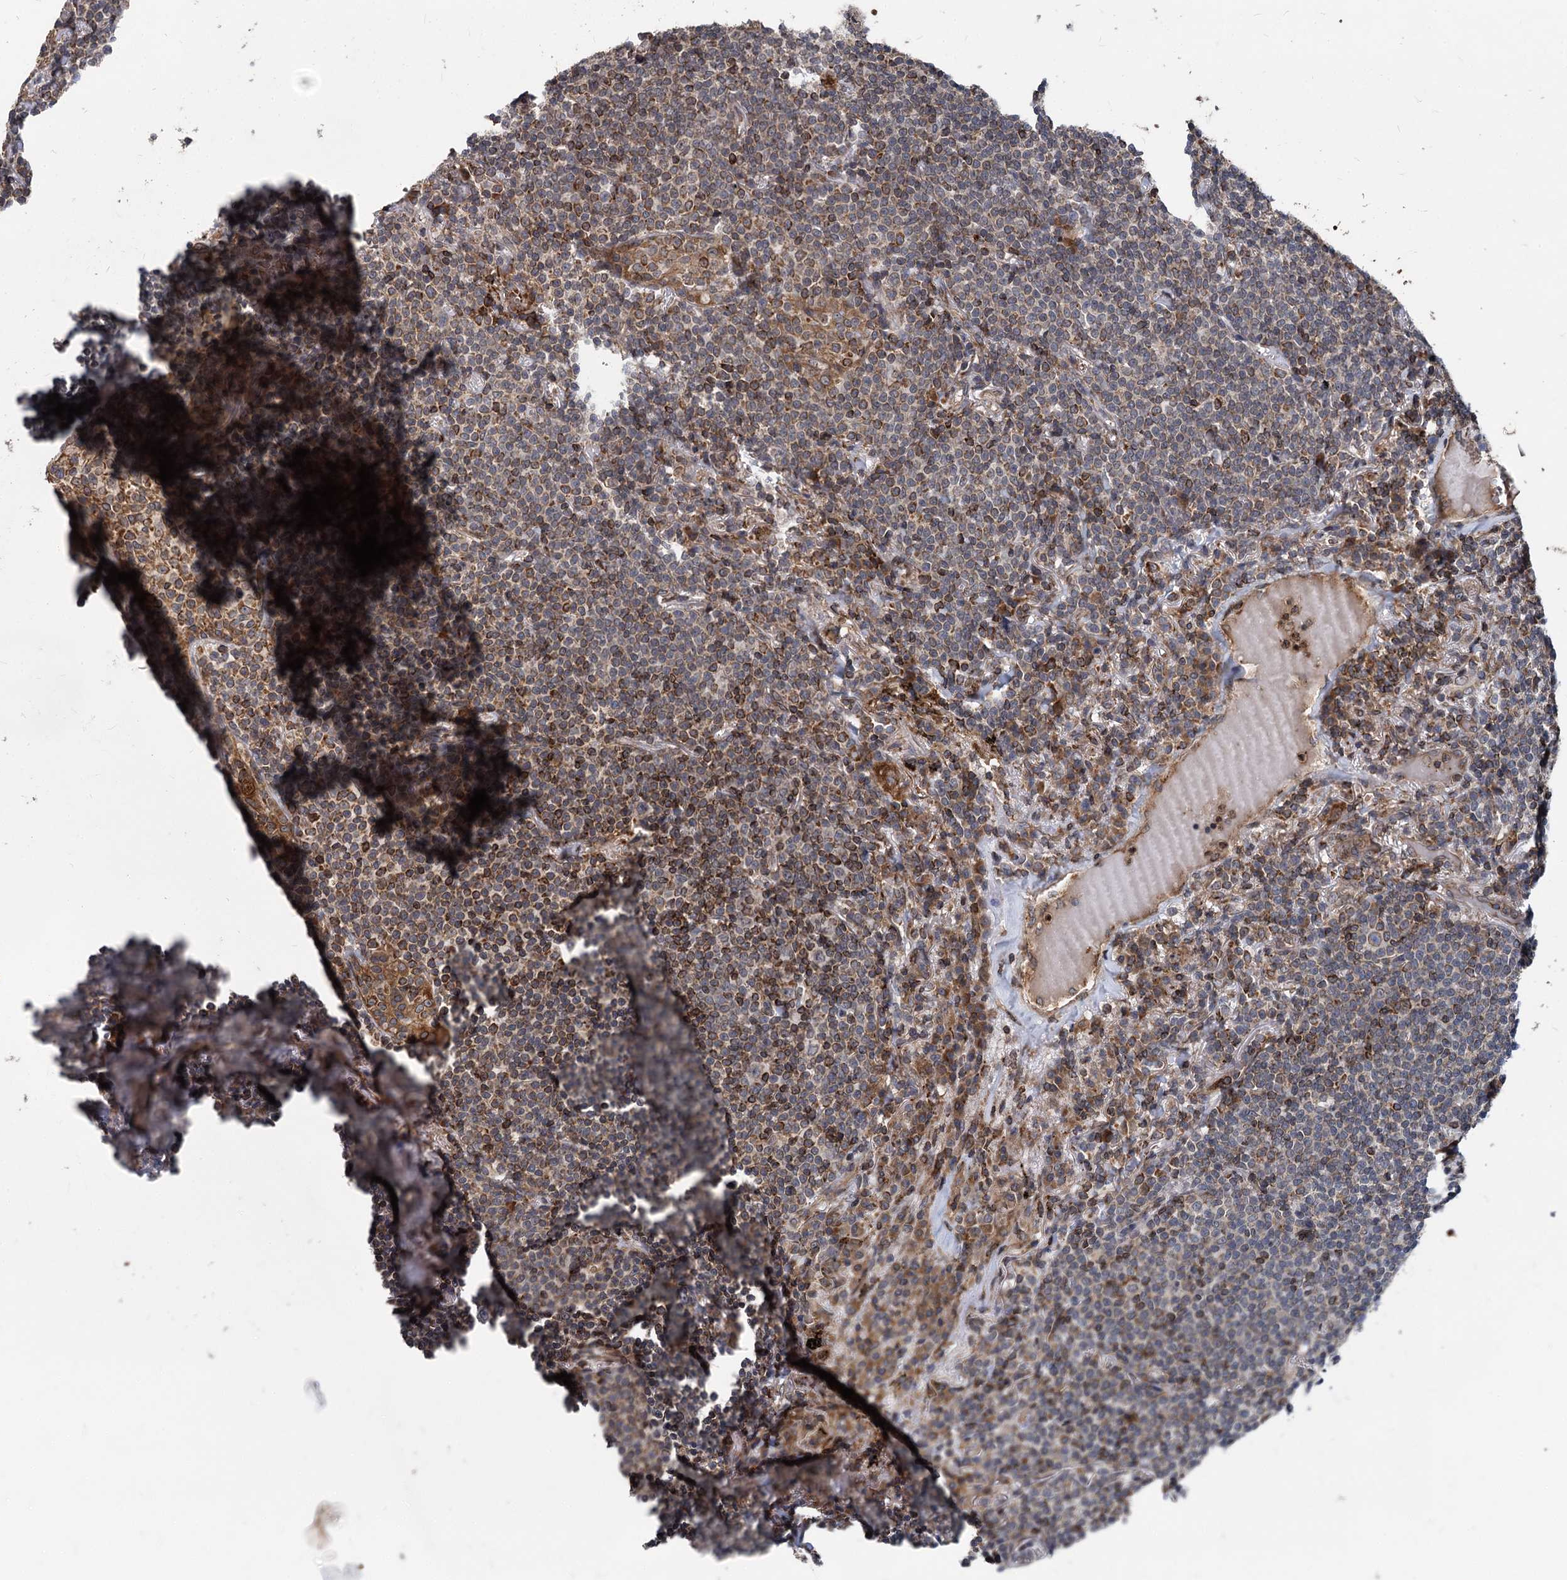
{"staining": {"intensity": "strong", "quantity": "25%-75%", "location": "cytoplasmic/membranous"}, "tissue": "lymphoma", "cell_type": "Tumor cells", "image_type": "cancer", "snomed": [{"axis": "morphology", "description": "Malignant lymphoma, non-Hodgkin's type, Low grade"}, {"axis": "topography", "description": "Lung"}], "caption": "Low-grade malignant lymphoma, non-Hodgkin's type stained for a protein demonstrates strong cytoplasmic/membranous positivity in tumor cells.", "gene": "STIM1", "patient": {"sex": "female", "age": 71}}